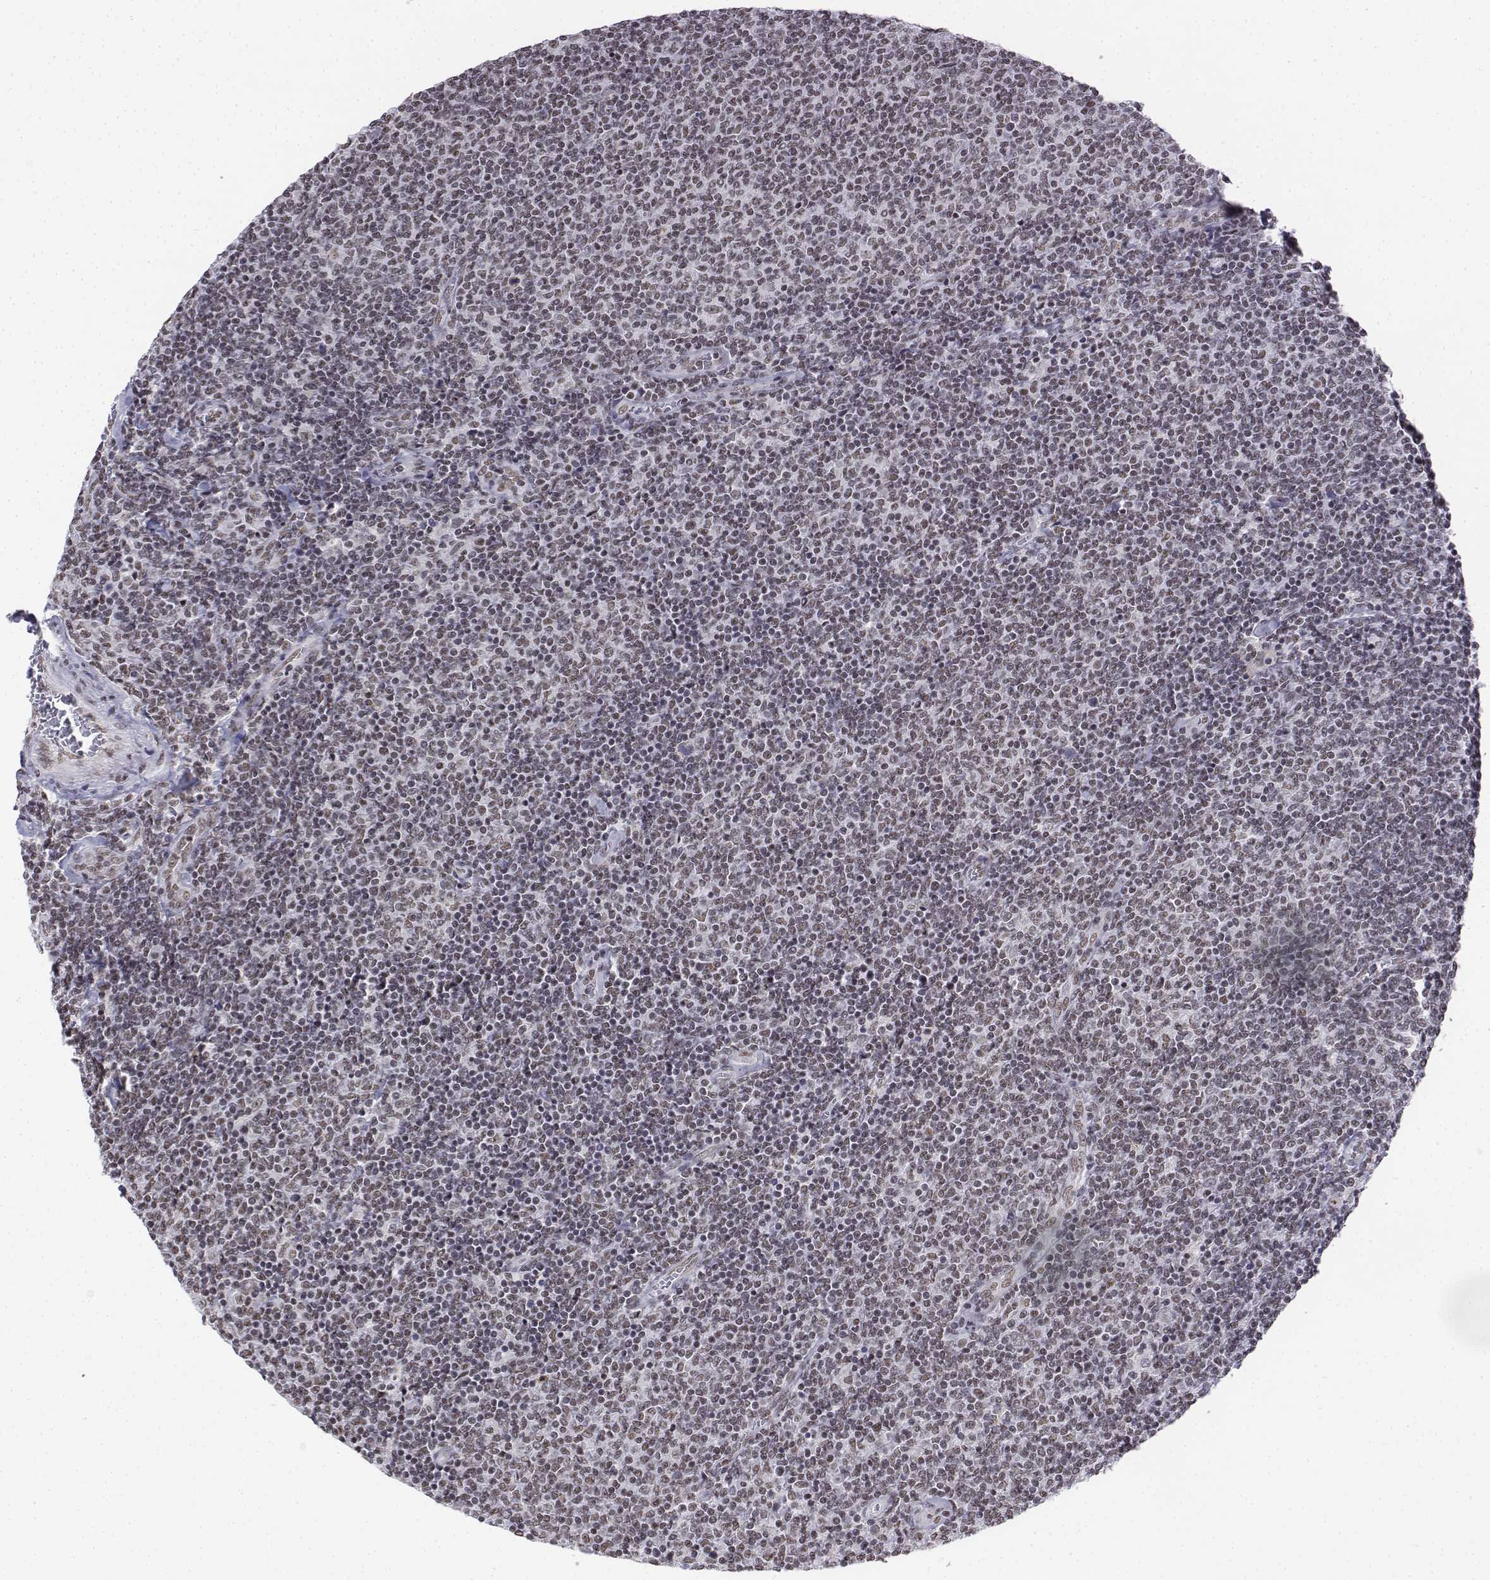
{"staining": {"intensity": "weak", "quantity": ">75%", "location": "nuclear"}, "tissue": "lymphoma", "cell_type": "Tumor cells", "image_type": "cancer", "snomed": [{"axis": "morphology", "description": "Malignant lymphoma, non-Hodgkin's type, Low grade"}, {"axis": "topography", "description": "Lymph node"}], "caption": "Weak nuclear positivity for a protein is present in about >75% of tumor cells of malignant lymphoma, non-Hodgkin's type (low-grade) using immunohistochemistry.", "gene": "SETD1A", "patient": {"sex": "male", "age": 52}}